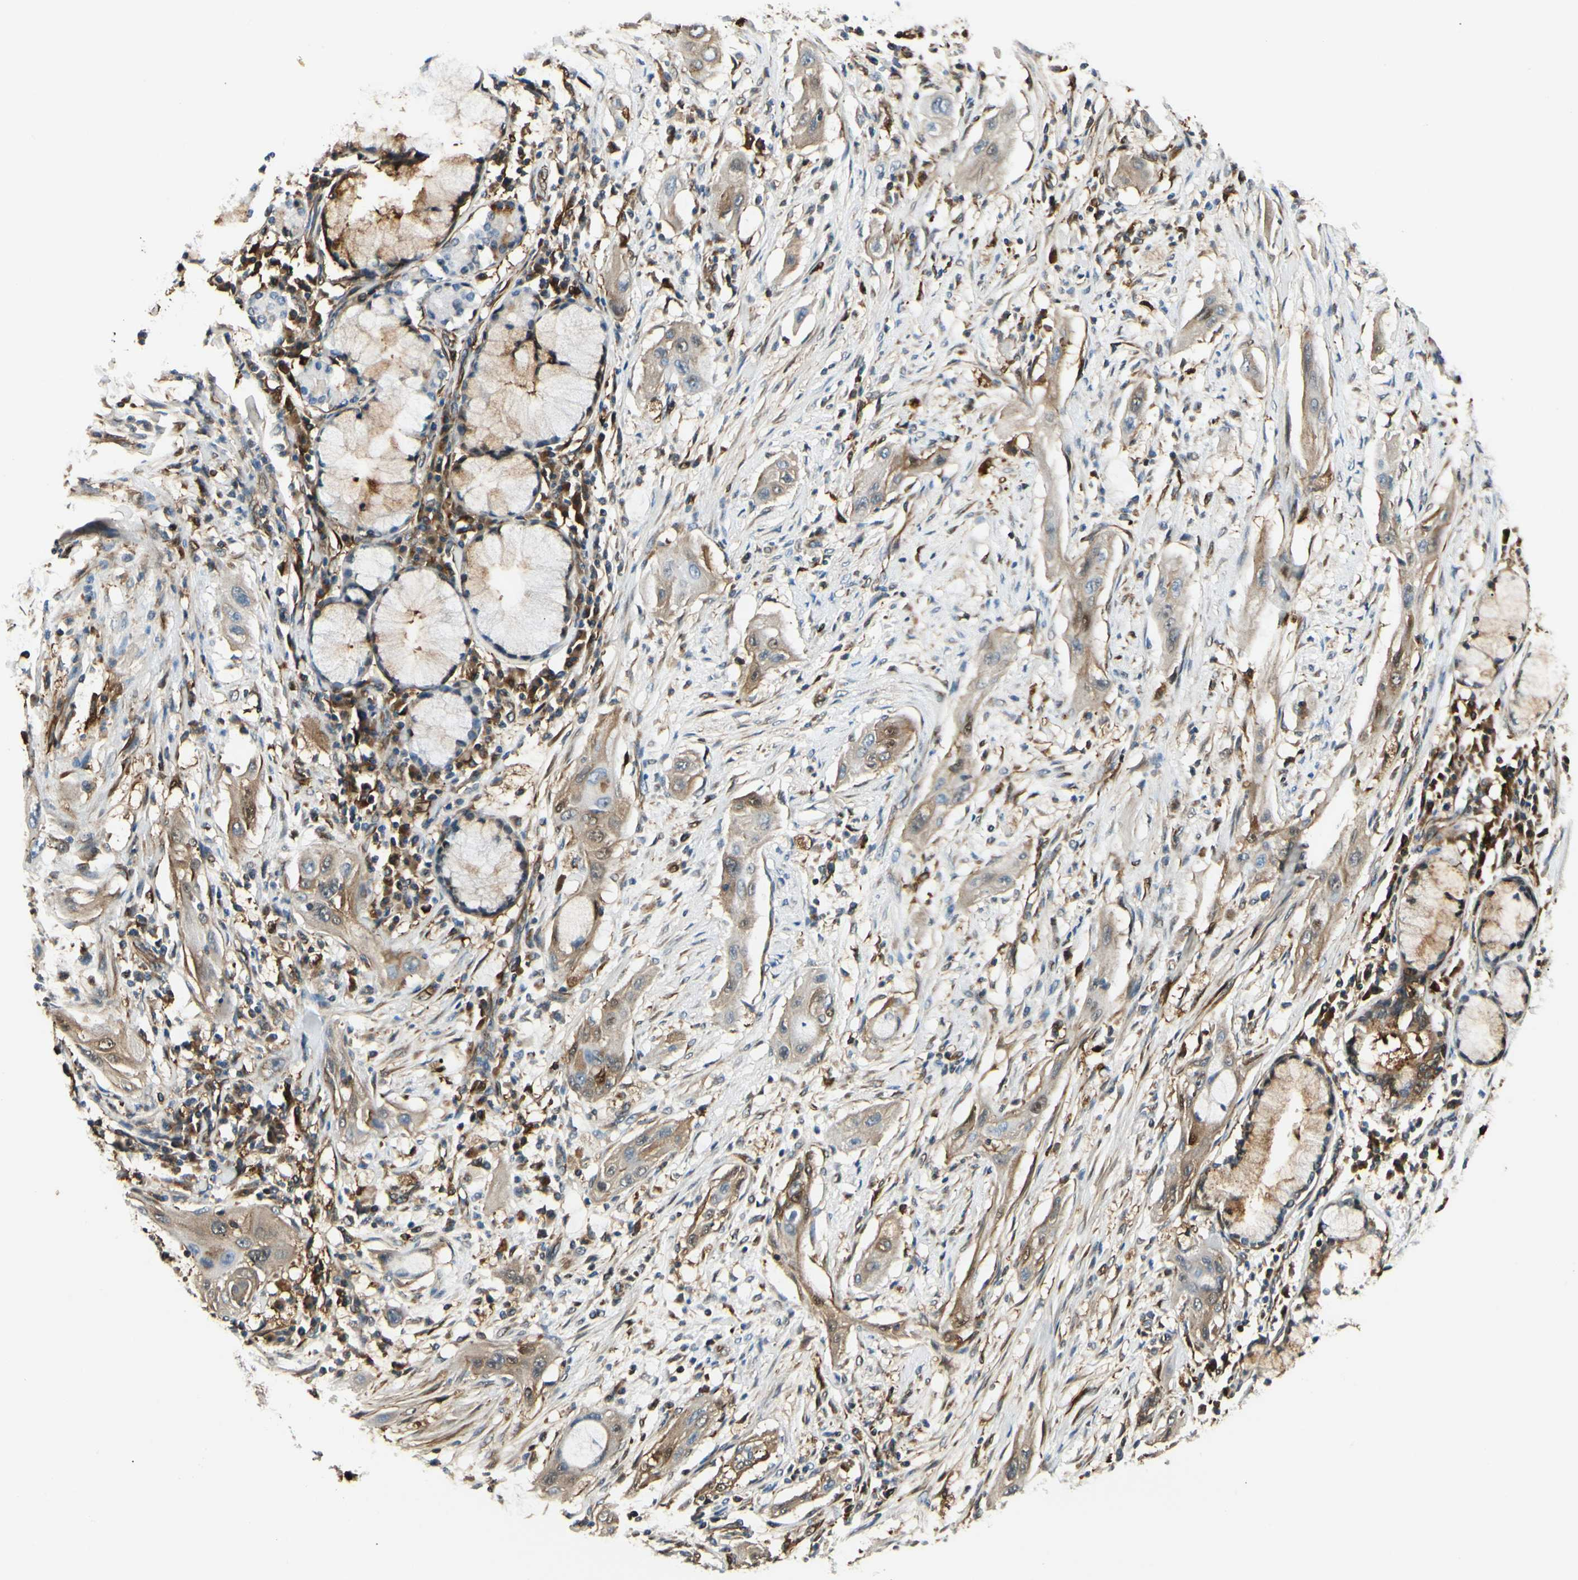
{"staining": {"intensity": "weak", "quantity": "25%-75%", "location": "cytoplasmic/membranous,nuclear"}, "tissue": "lung cancer", "cell_type": "Tumor cells", "image_type": "cancer", "snomed": [{"axis": "morphology", "description": "Squamous cell carcinoma, NOS"}, {"axis": "topography", "description": "Lung"}], "caption": "There is low levels of weak cytoplasmic/membranous and nuclear expression in tumor cells of squamous cell carcinoma (lung), as demonstrated by immunohistochemical staining (brown color).", "gene": "FTH1", "patient": {"sex": "female", "age": 47}}